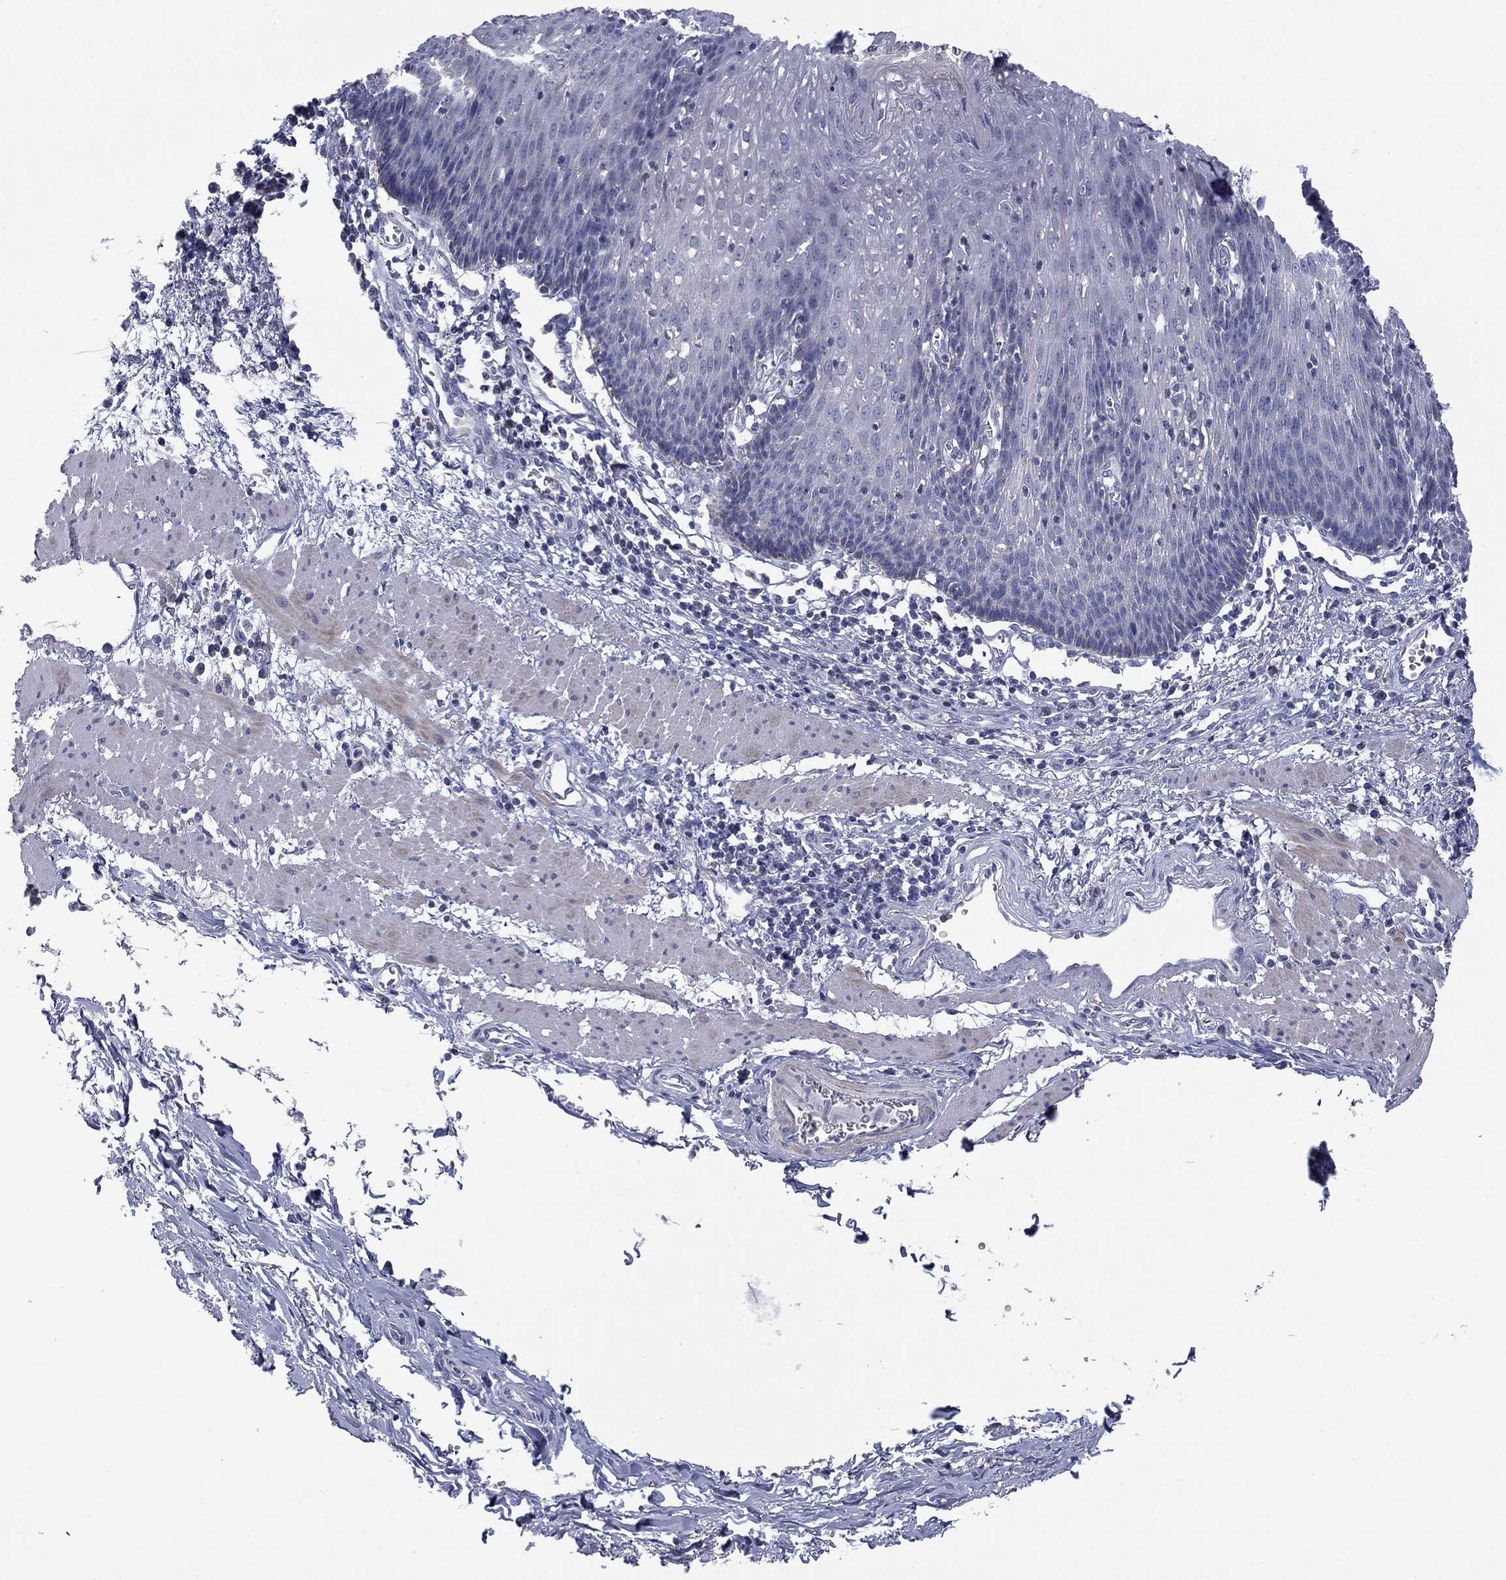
{"staining": {"intensity": "negative", "quantity": "none", "location": "none"}, "tissue": "esophagus", "cell_type": "Squamous epithelial cells", "image_type": "normal", "snomed": [{"axis": "morphology", "description": "Normal tissue, NOS"}, {"axis": "topography", "description": "Esophagus"}], "caption": "Immunohistochemistry photomicrograph of normal esophagus: human esophagus stained with DAB (3,3'-diaminobenzidine) exhibits no significant protein positivity in squamous epithelial cells.", "gene": "FRK", "patient": {"sex": "male", "age": 57}}